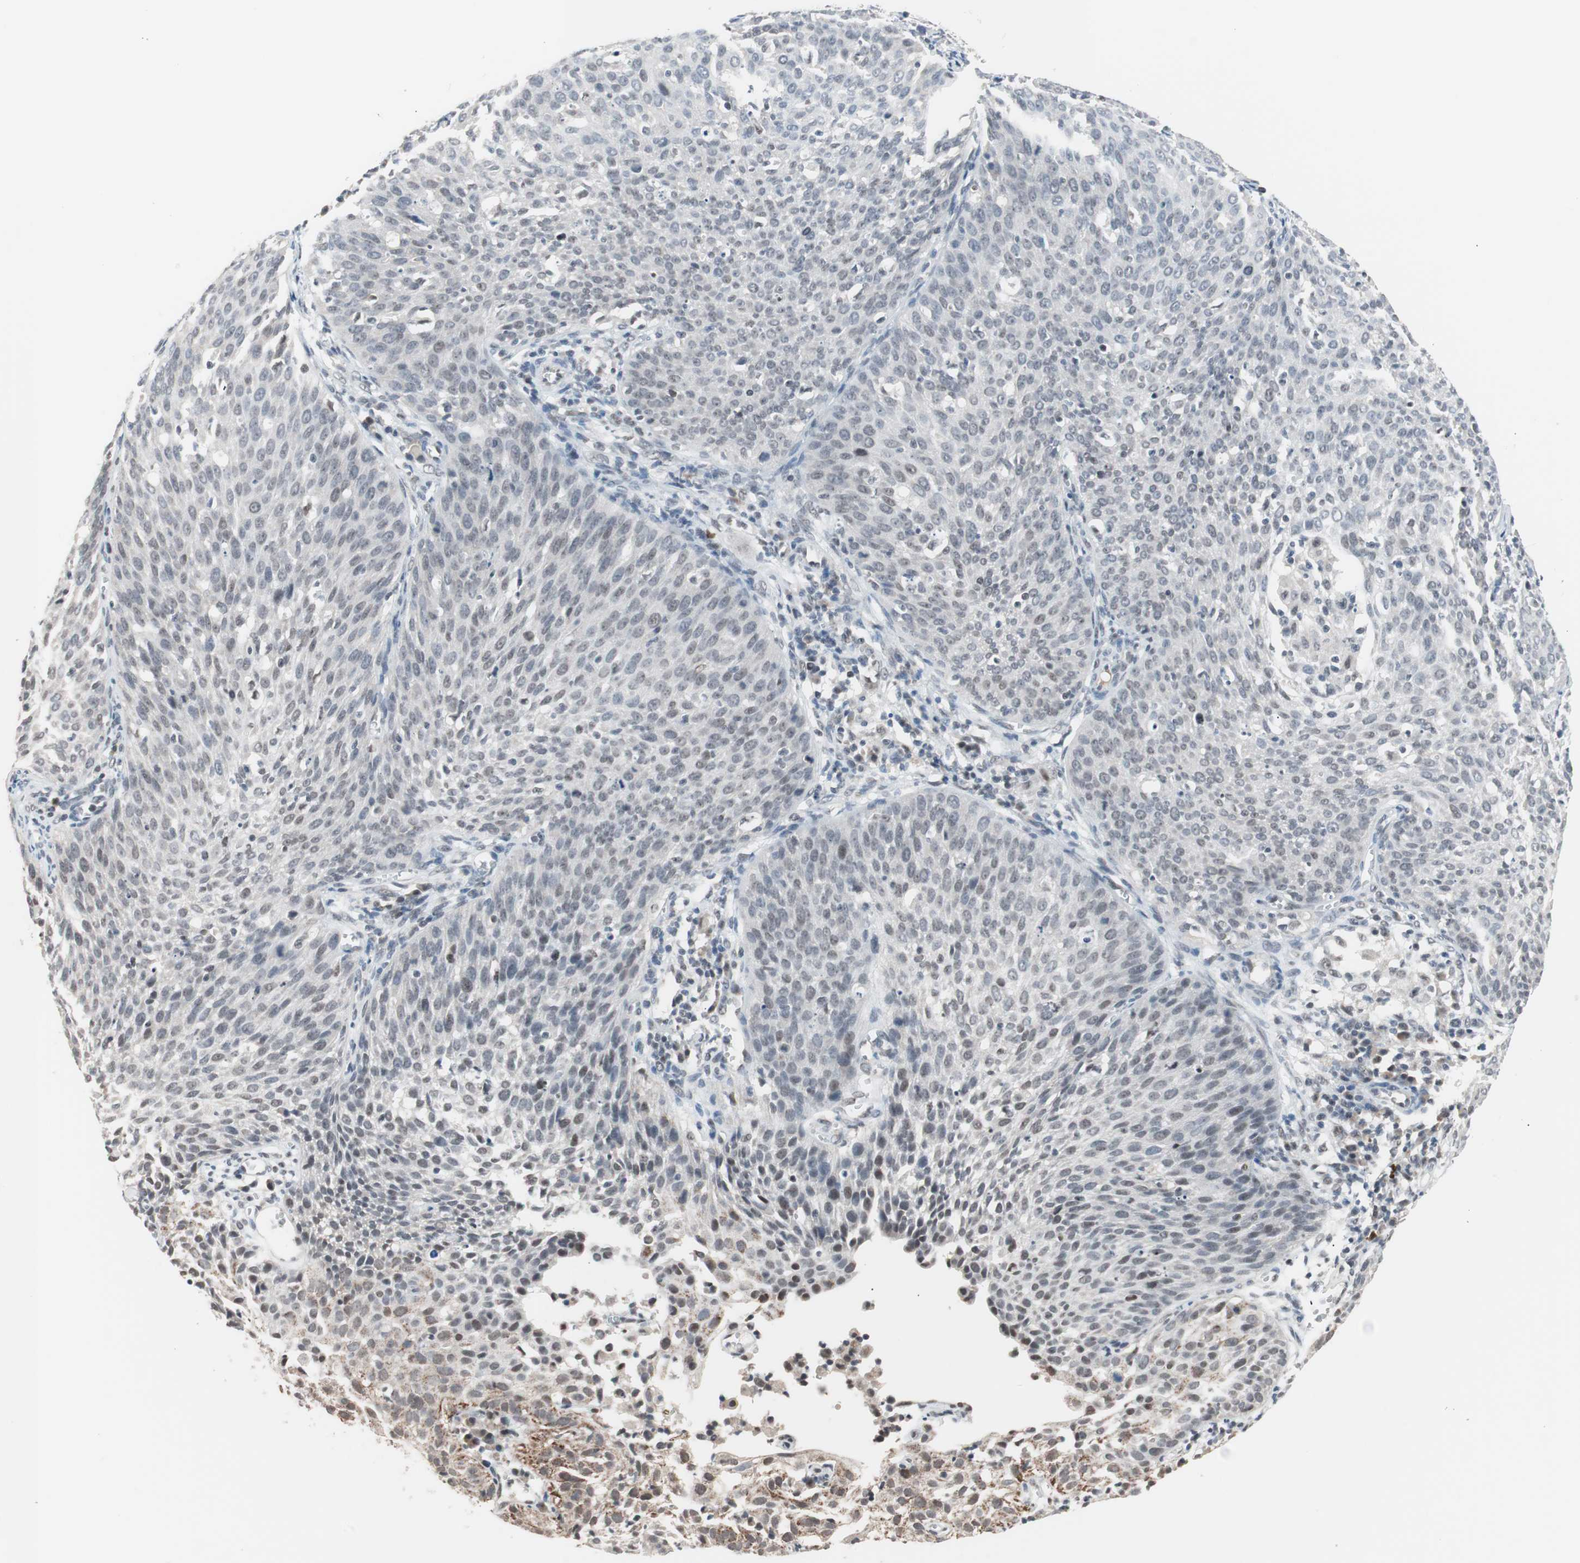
{"staining": {"intensity": "weak", "quantity": "25%-75%", "location": "cytoplasmic/membranous,nuclear"}, "tissue": "cervical cancer", "cell_type": "Tumor cells", "image_type": "cancer", "snomed": [{"axis": "morphology", "description": "Squamous cell carcinoma, NOS"}, {"axis": "topography", "description": "Cervix"}], "caption": "About 25%-75% of tumor cells in cervical cancer (squamous cell carcinoma) reveal weak cytoplasmic/membranous and nuclear protein positivity as visualized by brown immunohistochemical staining.", "gene": "LIG3", "patient": {"sex": "female", "age": 38}}